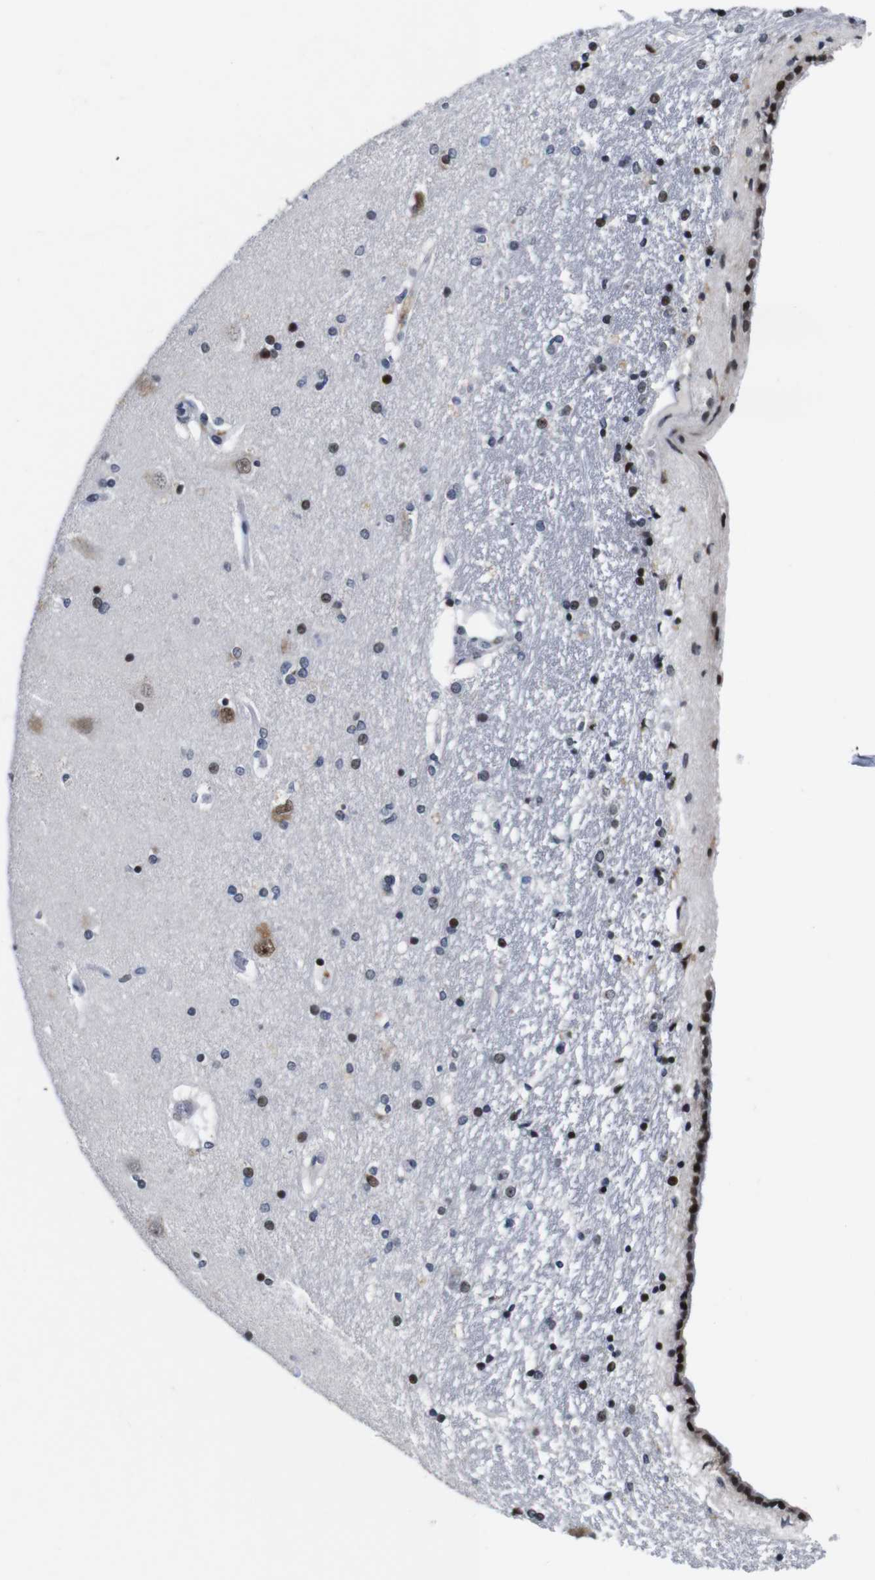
{"staining": {"intensity": "moderate", "quantity": "<25%", "location": "nuclear"}, "tissue": "hippocampus", "cell_type": "Glial cells", "image_type": "normal", "snomed": [{"axis": "morphology", "description": "Normal tissue, NOS"}, {"axis": "topography", "description": "Hippocampus"}], "caption": "Brown immunohistochemical staining in benign hippocampus shows moderate nuclear expression in about <25% of glial cells.", "gene": "GATA6", "patient": {"sex": "female", "age": 54}}